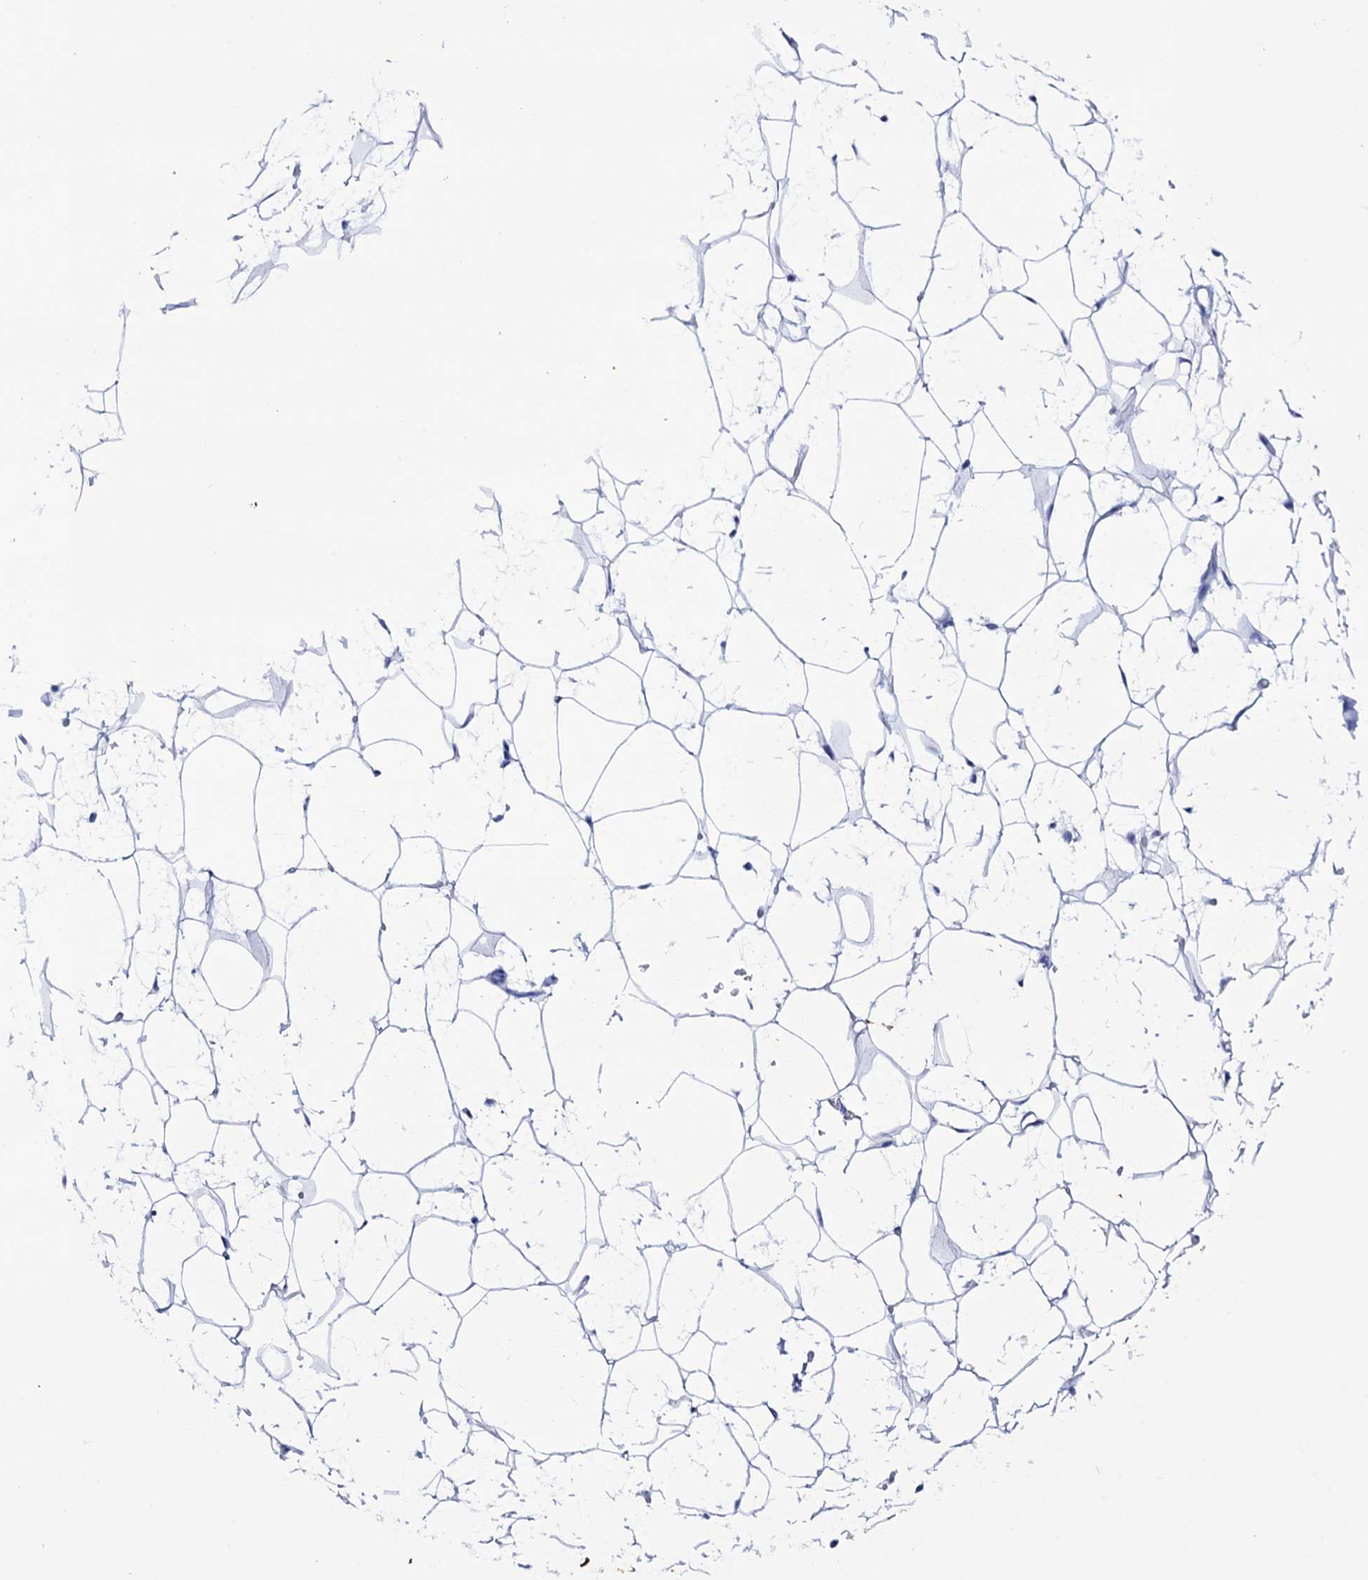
{"staining": {"intensity": "negative", "quantity": "none", "location": "none"}, "tissue": "adipose tissue", "cell_type": "Adipocytes", "image_type": "normal", "snomed": [{"axis": "morphology", "description": "Normal tissue, NOS"}, {"axis": "topography", "description": "Breast"}], "caption": "IHC of normal human adipose tissue demonstrates no staining in adipocytes. (Stains: DAB (3,3'-diaminobenzidine) IHC with hematoxylin counter stain, Microscopy: brightfield microscopy at high magnification).", "gene": "ITPRID2", "patient": {"sex": "female", "age": 26}}